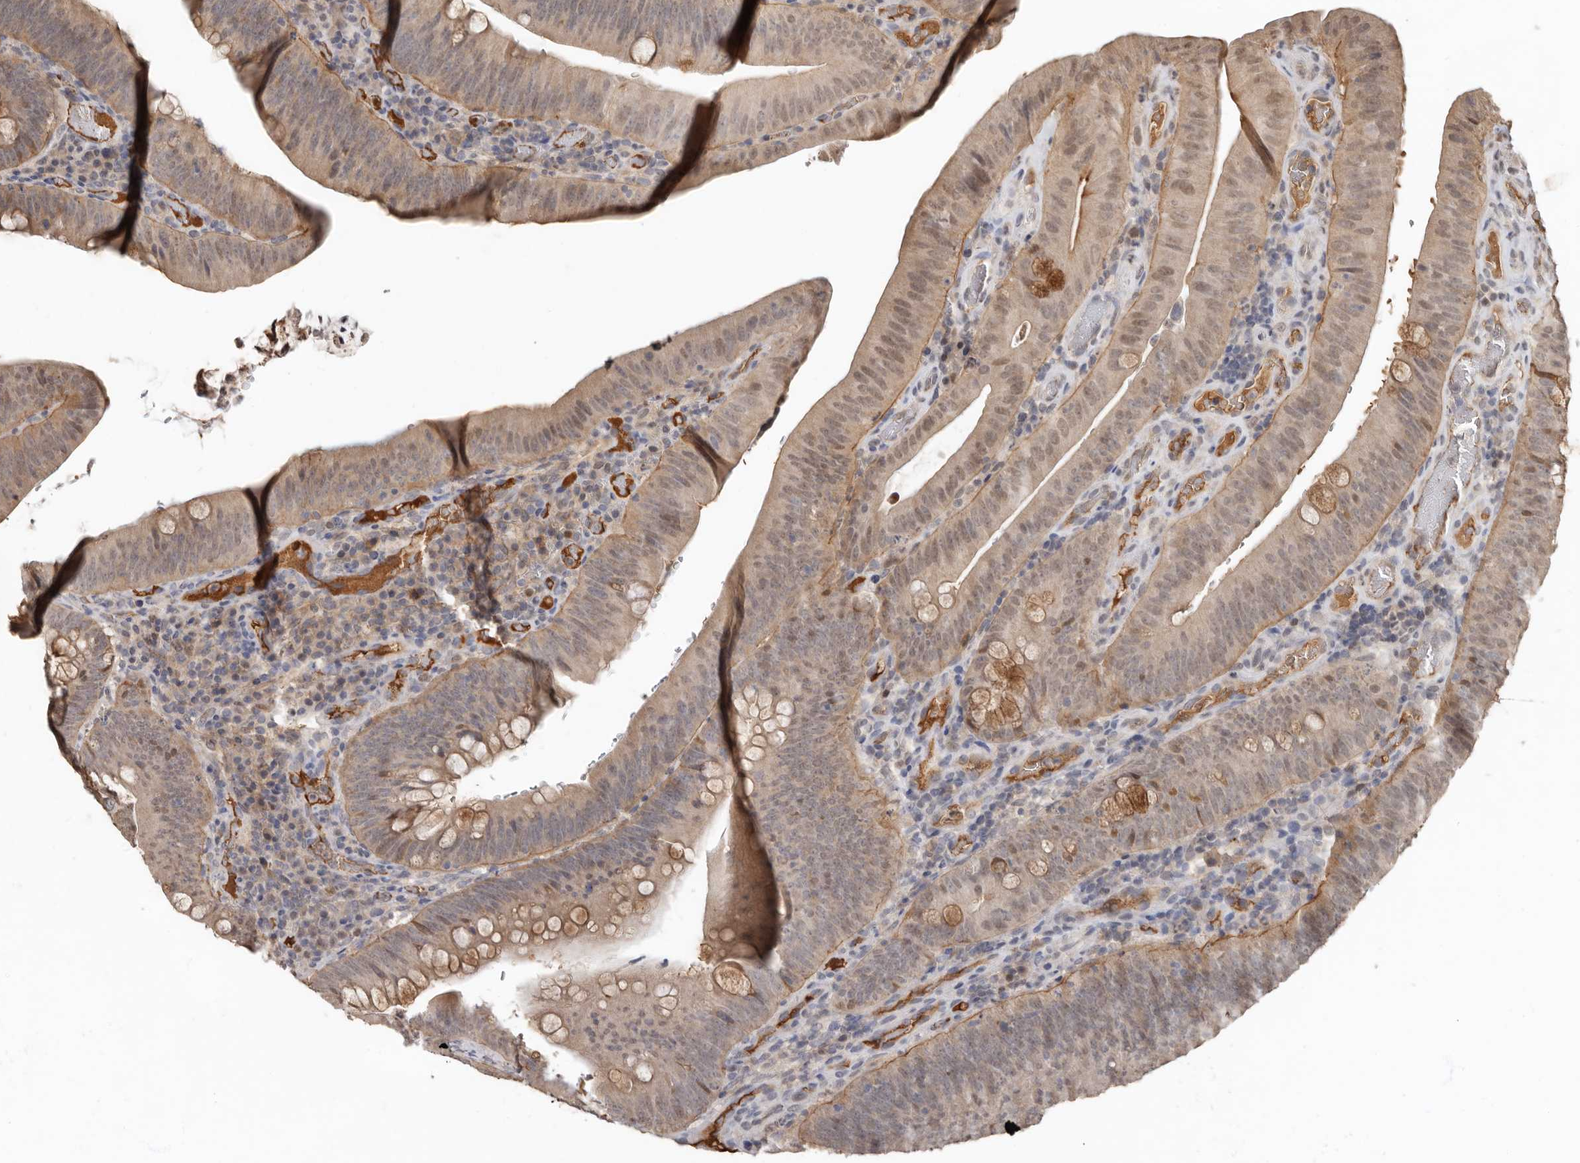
{"staining": {"intensity": "weak", "quantity": ">75%", "location": "cytoplasmic/membranous,nuclear"}, "tissue": "colorectal cancer", "cell_type": "Tumor cells", "image_type": "cancer", "snomed": [{"axis": "morphology", "description": "Normal tissue, NOS"}, {"axis": "topography", "description": "Colon"}], "caption": "Colorectal cancer was stained to show a protein in brown. There is low levels of weak cytoplasmic/membranous and nuclear expression in about >75% of tumor cells.", "gene": "LRGUK", "patient": {"sex": "female", "age": 82}}